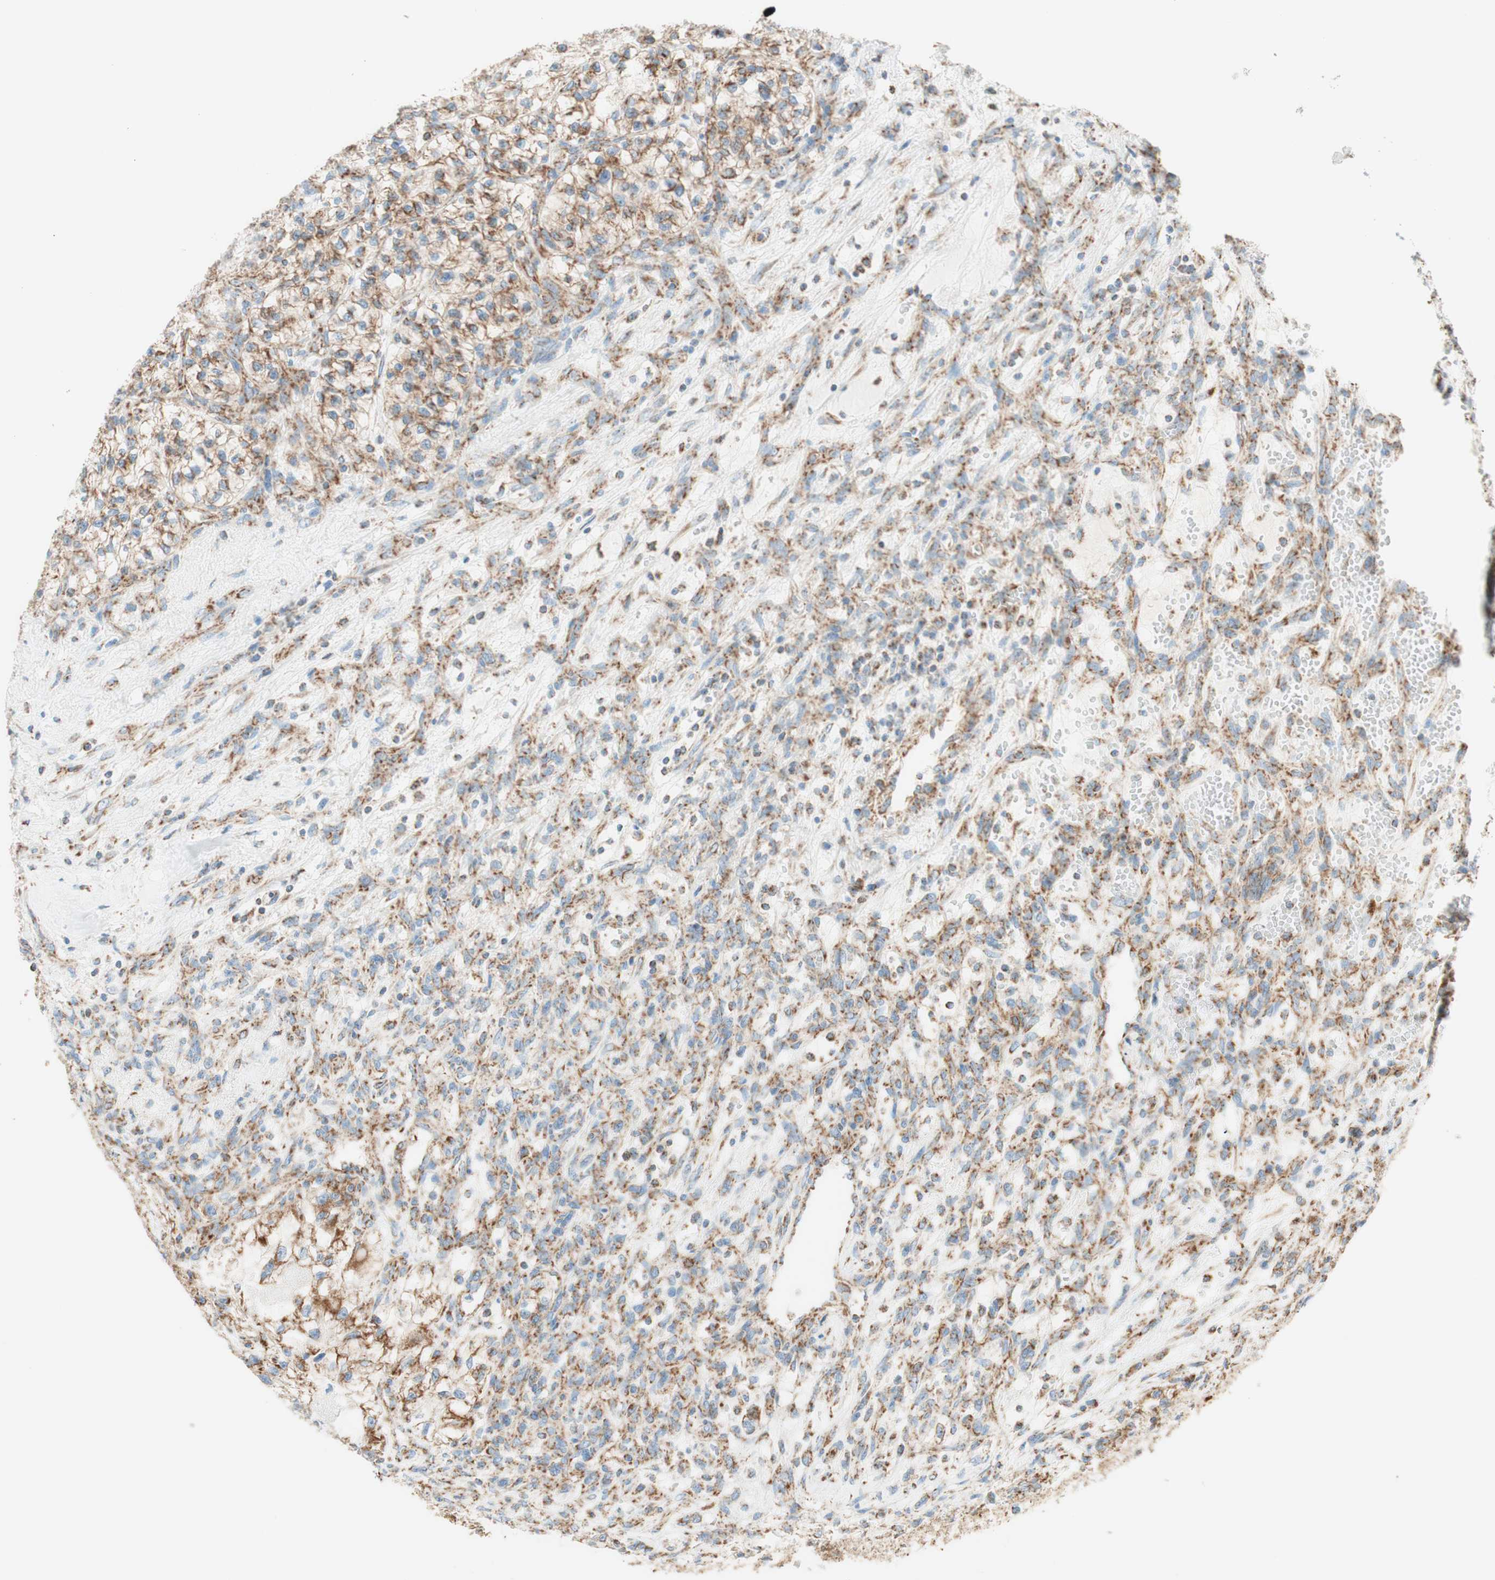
{"staining": {"intensity": "moderate", "quantity": ">75%", "location": "cytoplasmic/membranous"}, "tissue": "renal cancer", "cell_type": "Tumor cells", "image_type": "cancer", "snomed": [{"axis": "morphology", "description": "Adenocarcinoma, NOS"}, {"axis": "topography", "description": "Kidney"}], "caption": "Moderate cytoplasmic/membranous protein positivity is present in about >75% of tumor cells in adenocarcinoma (renal). Nuclei are stained in blue.", "gene": "TOMM20", "patient": {"sex": "female", "age": 57}}